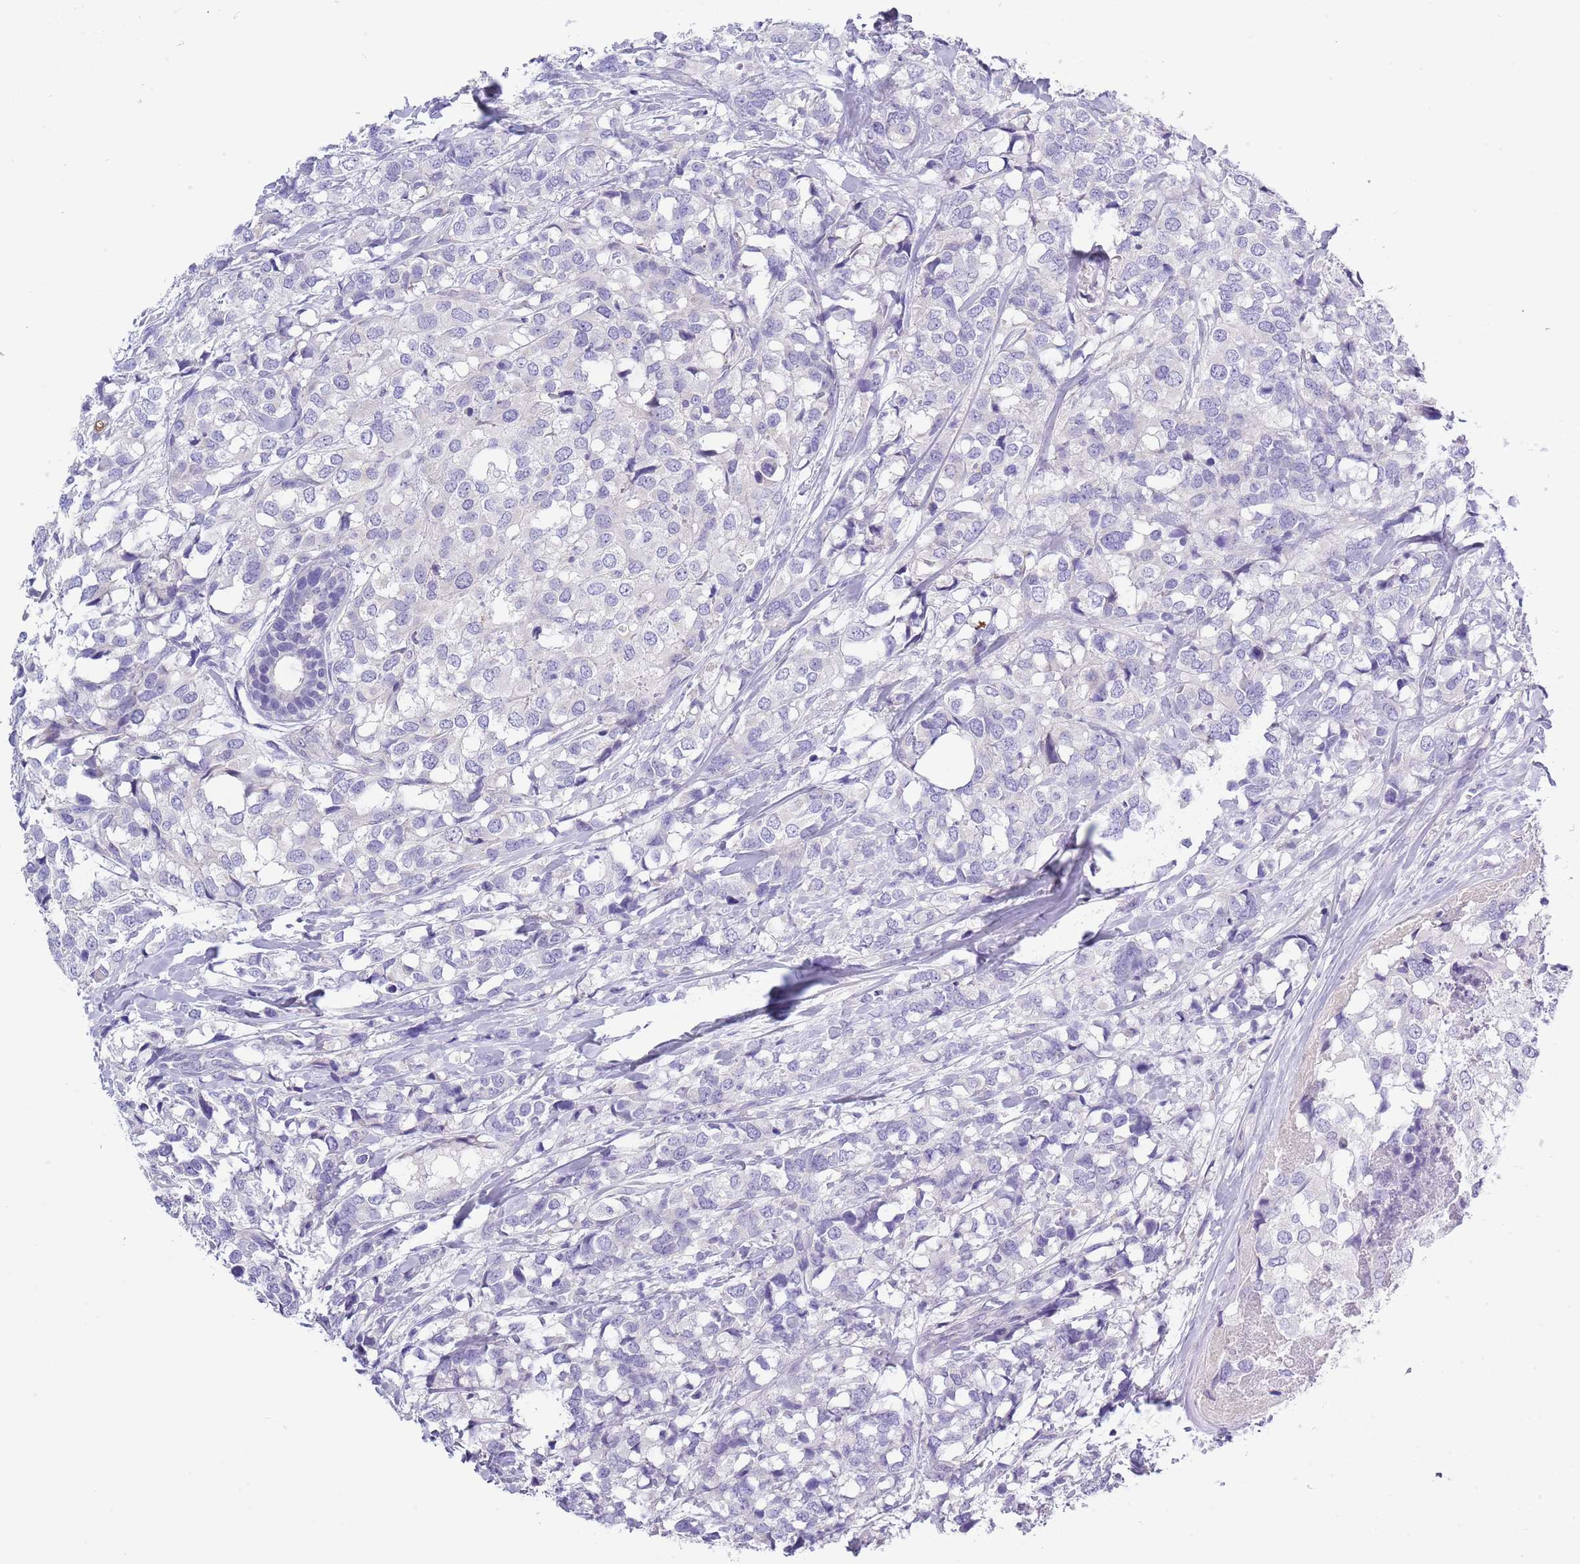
{"staining": {"intensity": "negative", "quantity": "none", "location": "none"}, "tissue": "breast cancer", "cell_type": "Tumor cells", "image_type": "cancer", "snomed": [{"axis": "morphology", "description": "Lobular carcinoma"}, {"axis": "topography", "description": "Breast"}], "caption": "High power microscopy photomicrograph of an immunohistochemistry photomicrograph of breast cancer (lobular carcinoma), revealing no significant expression in tumor cells.", "gene": "ZFP2", "patient": {"sex": "female", "age": 59}}